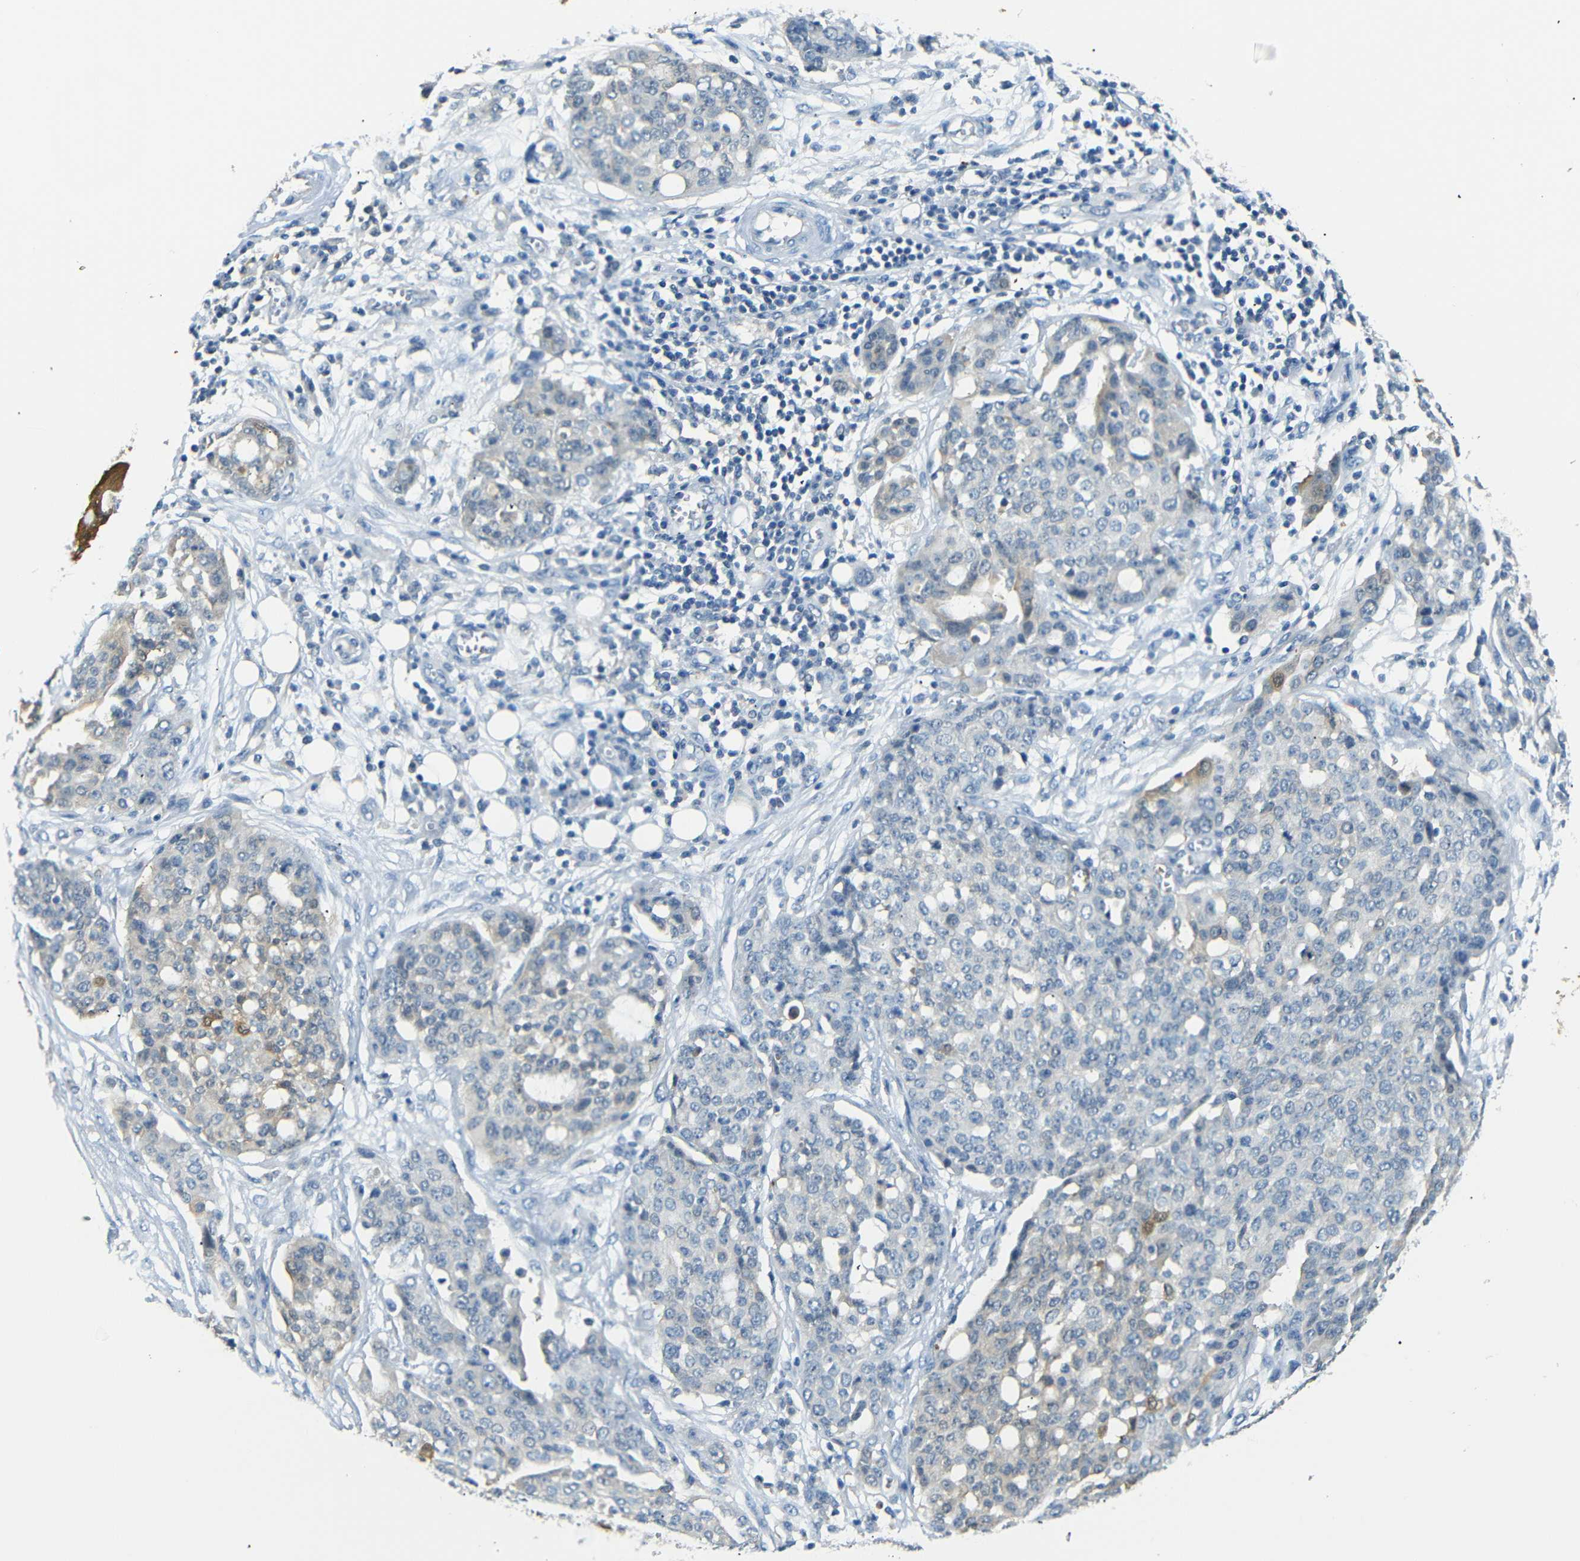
{"staining": {"intensity": "moderate", "quantity": "<25%", "location": "cytoplasmic/membranous"}, "tissue": "ovarian cancer", "cell_type": "Tumor cells", "image_type": "cancer", "snomed": [{"axis": "morphology", "description": "Cystadenocarcinoma, serous, NOS"}, {"axis": "topography", "description": "Soft tissue"}, {"axis": "topography", "description": "Ovary"}], "caption": "Immunohistochemistry micrograph of human ovarian cancer (serous cystadenocarcinoma) stained for a protein (brown), which displays low levels of moderate cytoplasmic/membranous positivity in approximately <25% of tumor cells.", "gene": "SFN", "patient": {"sex": "female", "age": 57}}